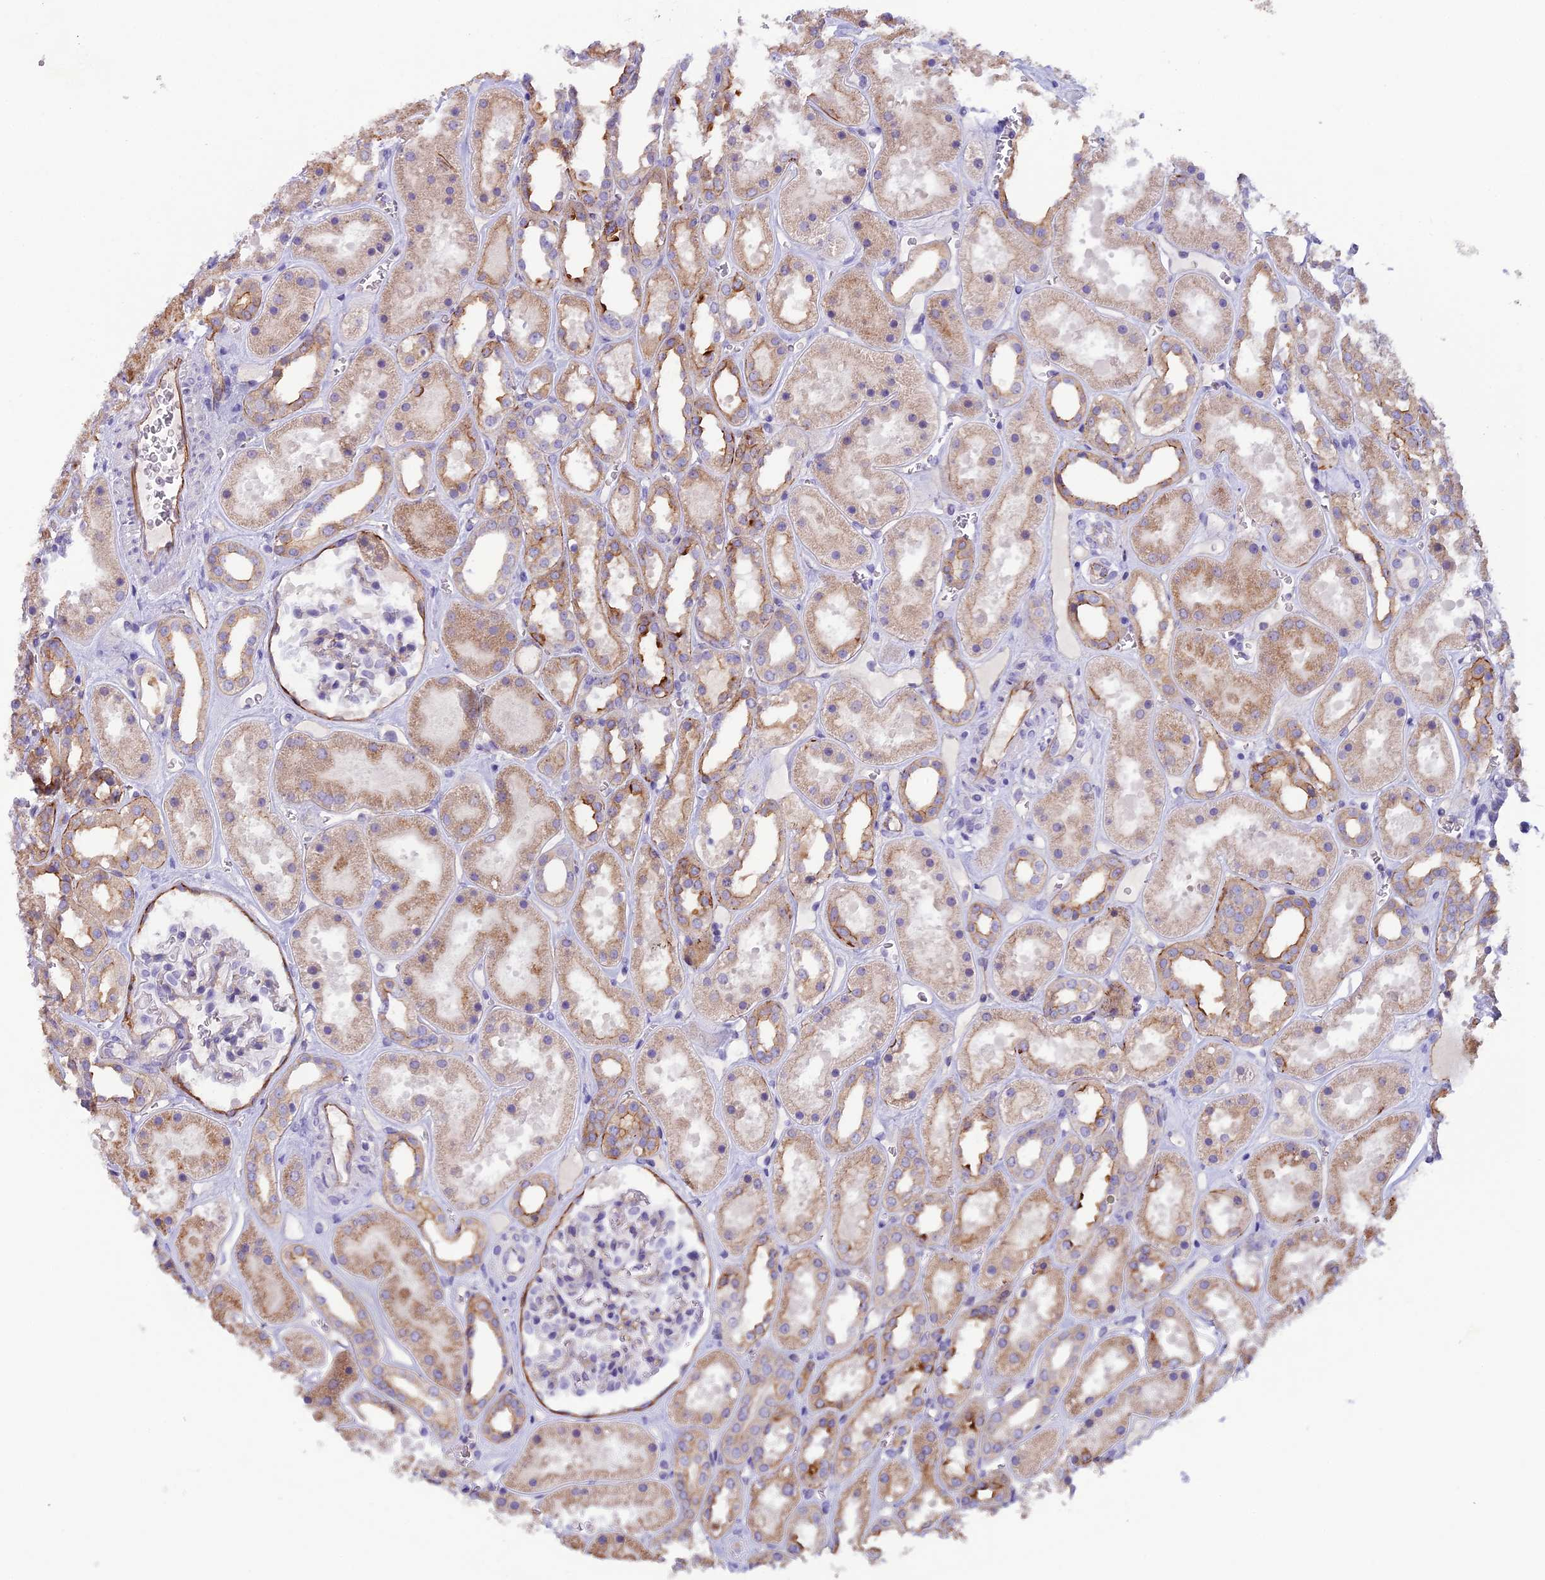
{"staining": {"intensity": "moderate", "quantity": "<25%", "location": "cytoplasmic/membranous"}, "tissue": "kidney", "cell_type": "Cells in glomeruli", "image_type": "normal", "snomed": [{"axis": "morphology", "description": "Normal tissue, NOS"}, {"axis": "topography", "description": "Kidney"}], "caption": "Immunohistochemistry photomicrograph of normal kidney: kidney stained using immunohistochemistry (IHC) exhibits low levels of moderate protein expression localized specifically in the cytoplasmic/membranous of cells in glomeruli, appearing as a cytoplasmic/membranous brown color.", "gene": "CFAP47", "patient": {"sex": "female", "age": 41}}